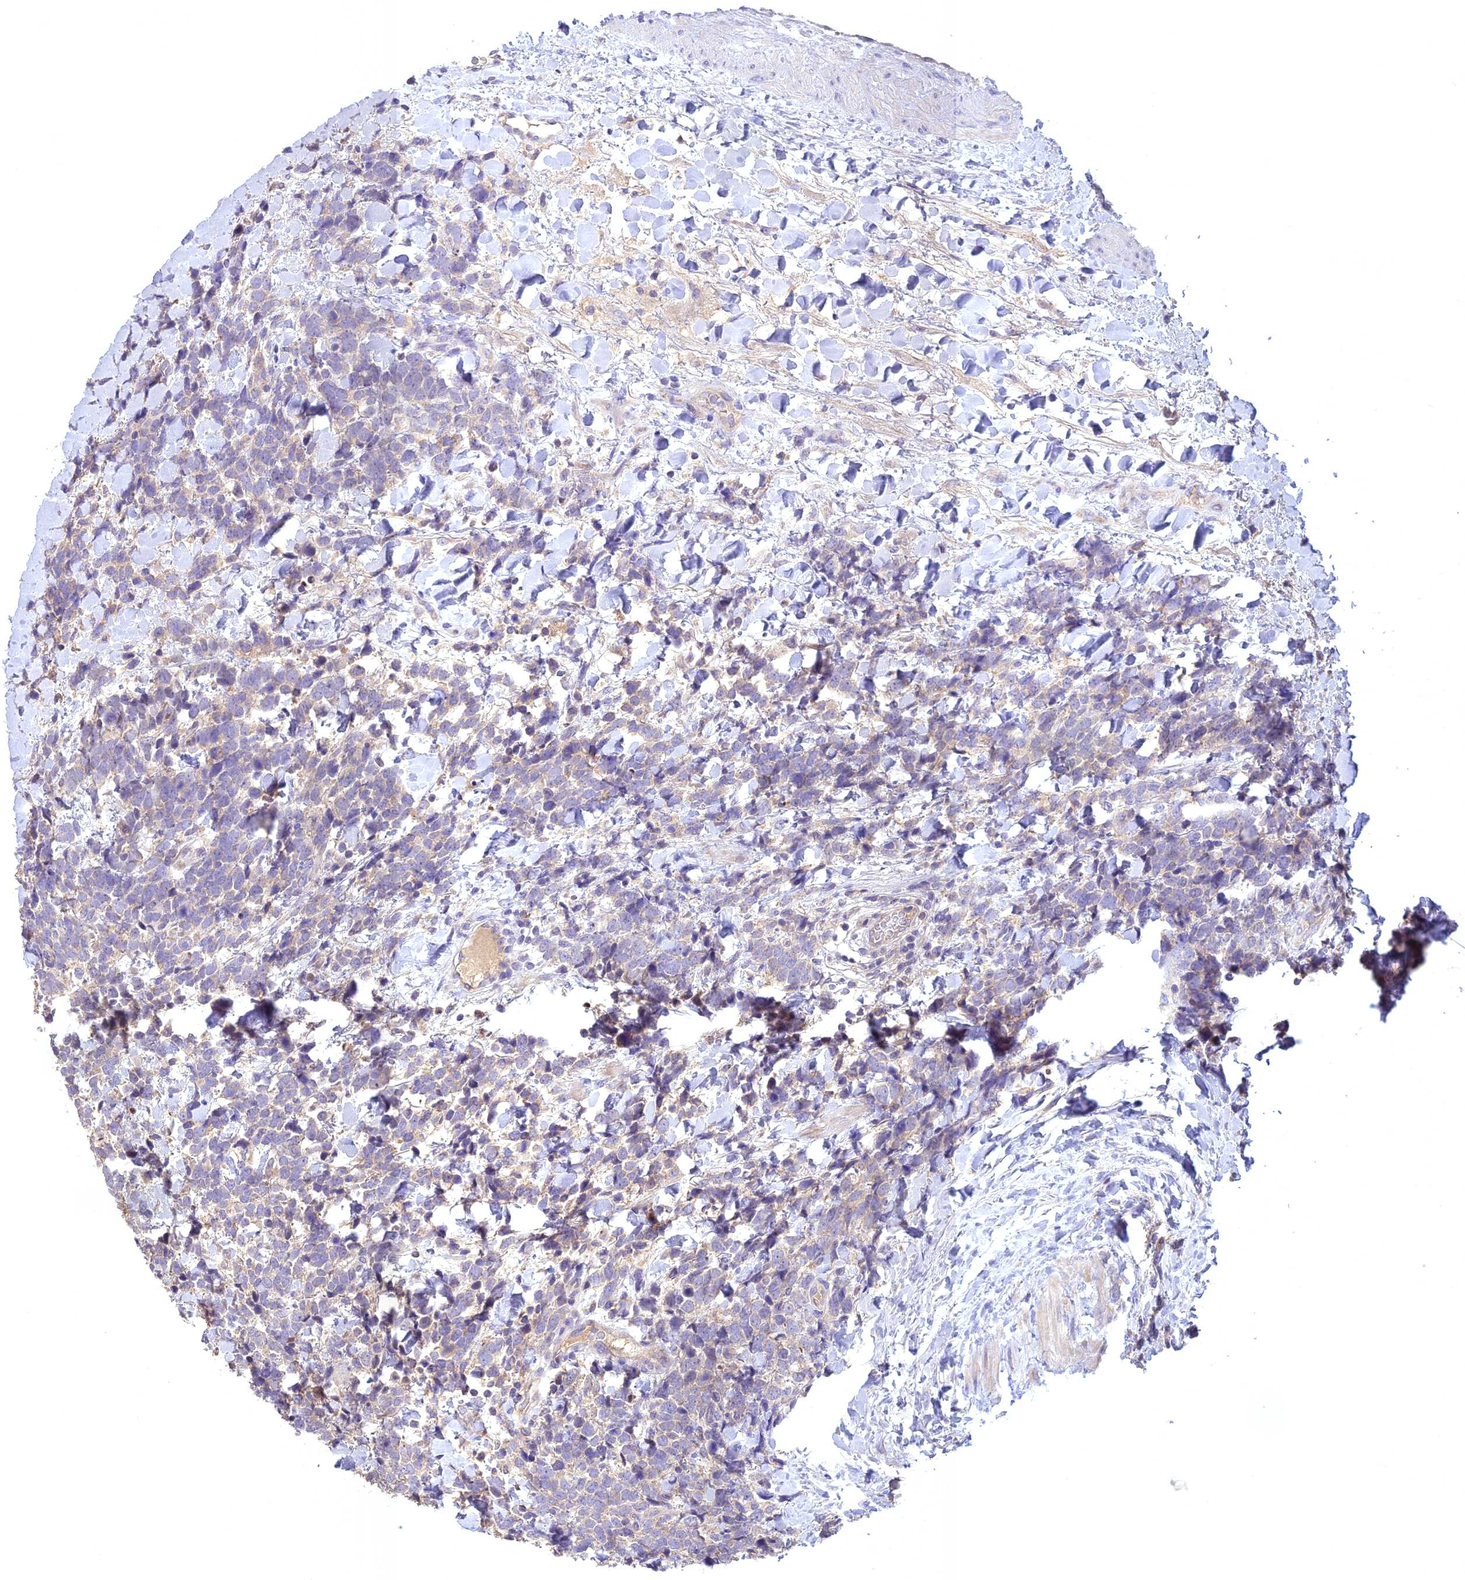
{"staining": {"intensity": "negative", "quantity": "none", "location": "none"}, "tissue": "urothelial cancer", "cell_type": "Tumor cells", "image_type": "cancer", "snomed": [{"axis": "morphology", "description": "Urothelial carcinoma, High grade"}, {"axis": "topography", "description": "Urinary bladder"}], "caption": "The immunohistochemistry image has no significant expression in tumor cells of urothelial cancer tissue.", "gene": "NUDT8", "patient": {"sex": "female", "age": 82}}